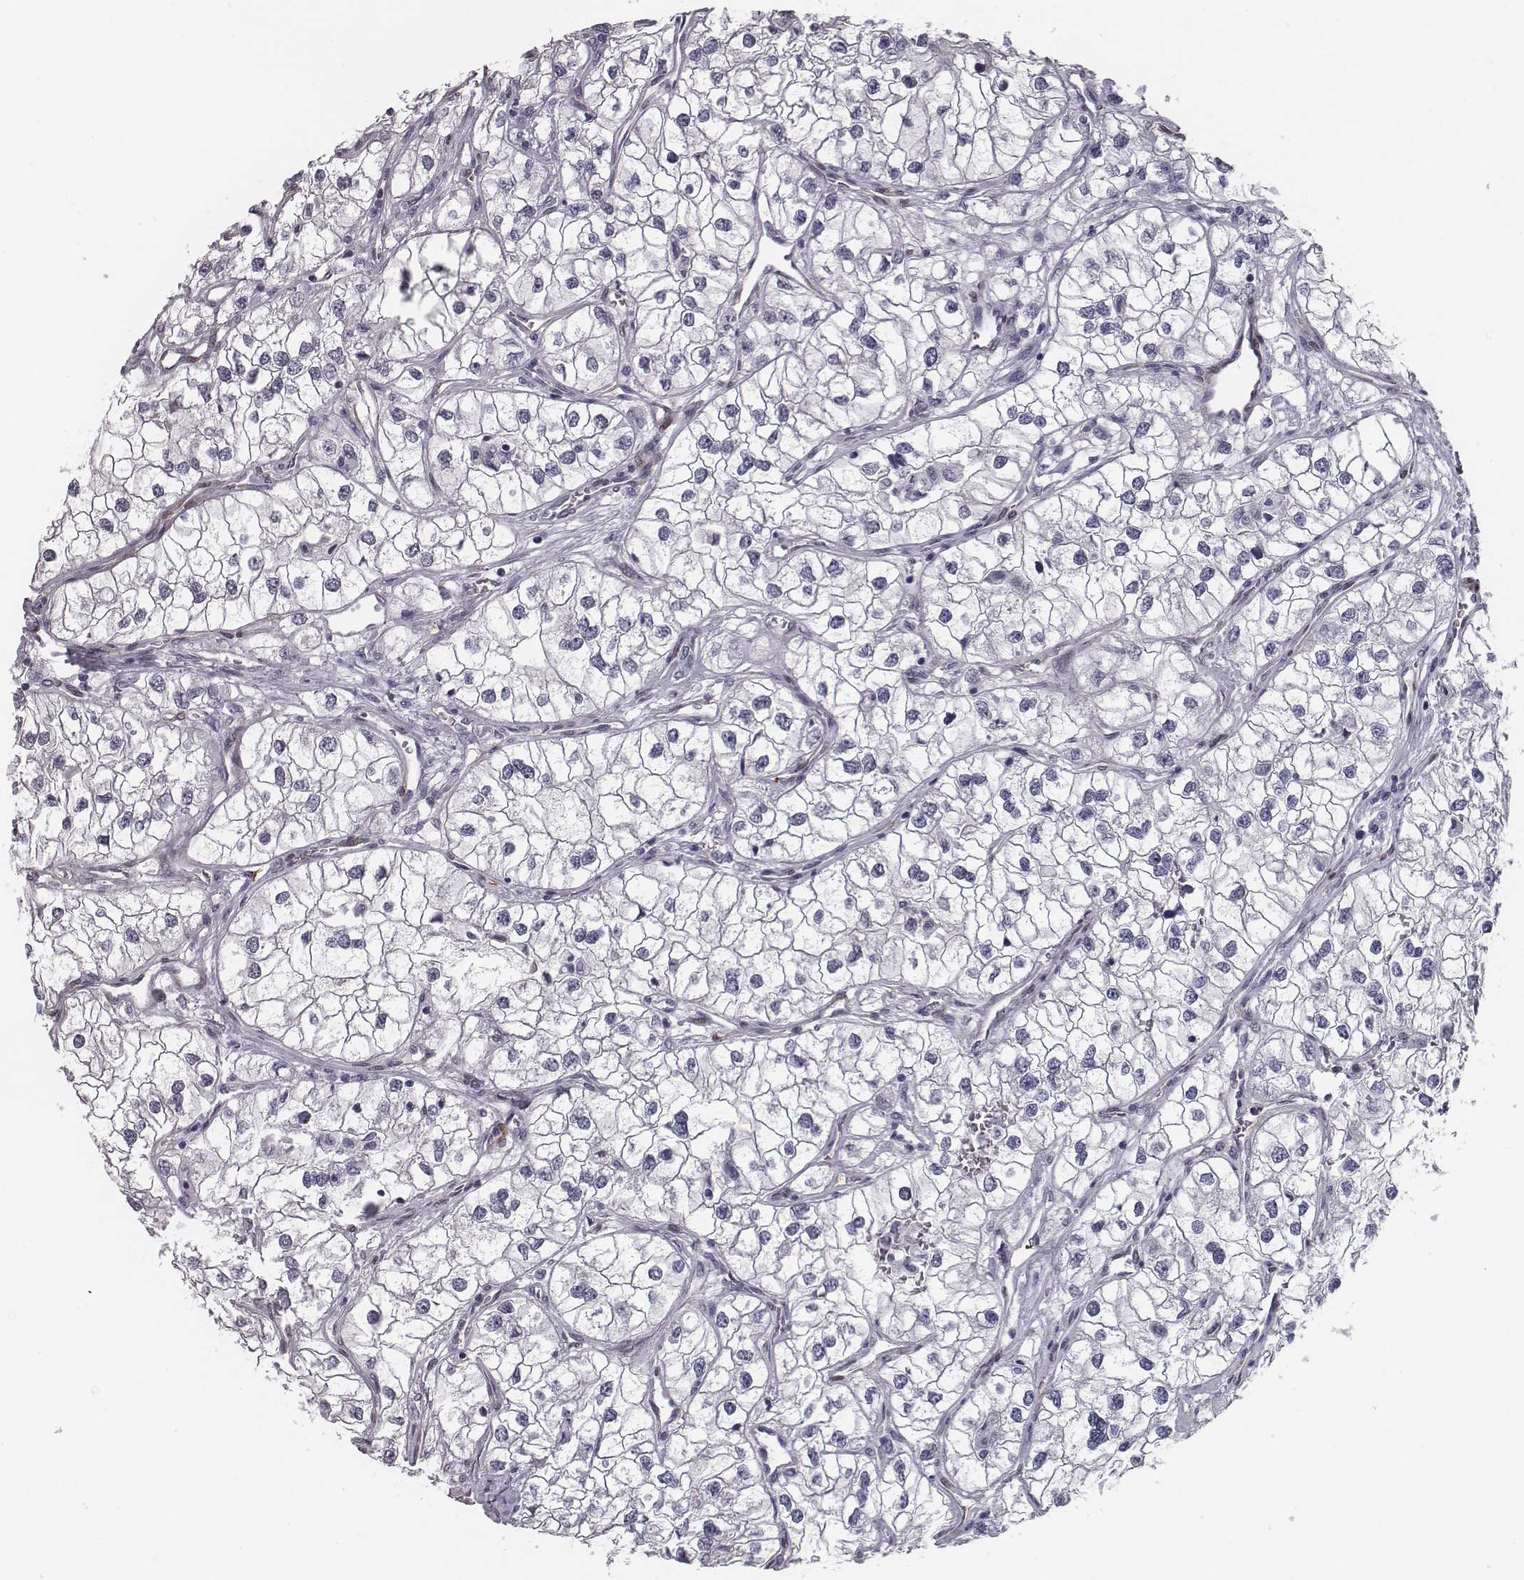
{"staining": {"intensity": "negative", "quantity": "none", "location": "none"}, "tissue": "renal cancer", "cell_type": "Tumor cells", "image_type": "cancer", "snomed": [{"axis": "morphology", "description": "Adenocarcinoma, NOS"}, {"axis": "topography", "description": "Kidney"}], "caption": "Immunohistochemistry (IHC) photomicrograph of renal adenocarcinoma stained for a protein (brown), which shows no staining in tumor cells.", "gene": "ISYNA1", "patient": {"sex": "male", "age": 59}}